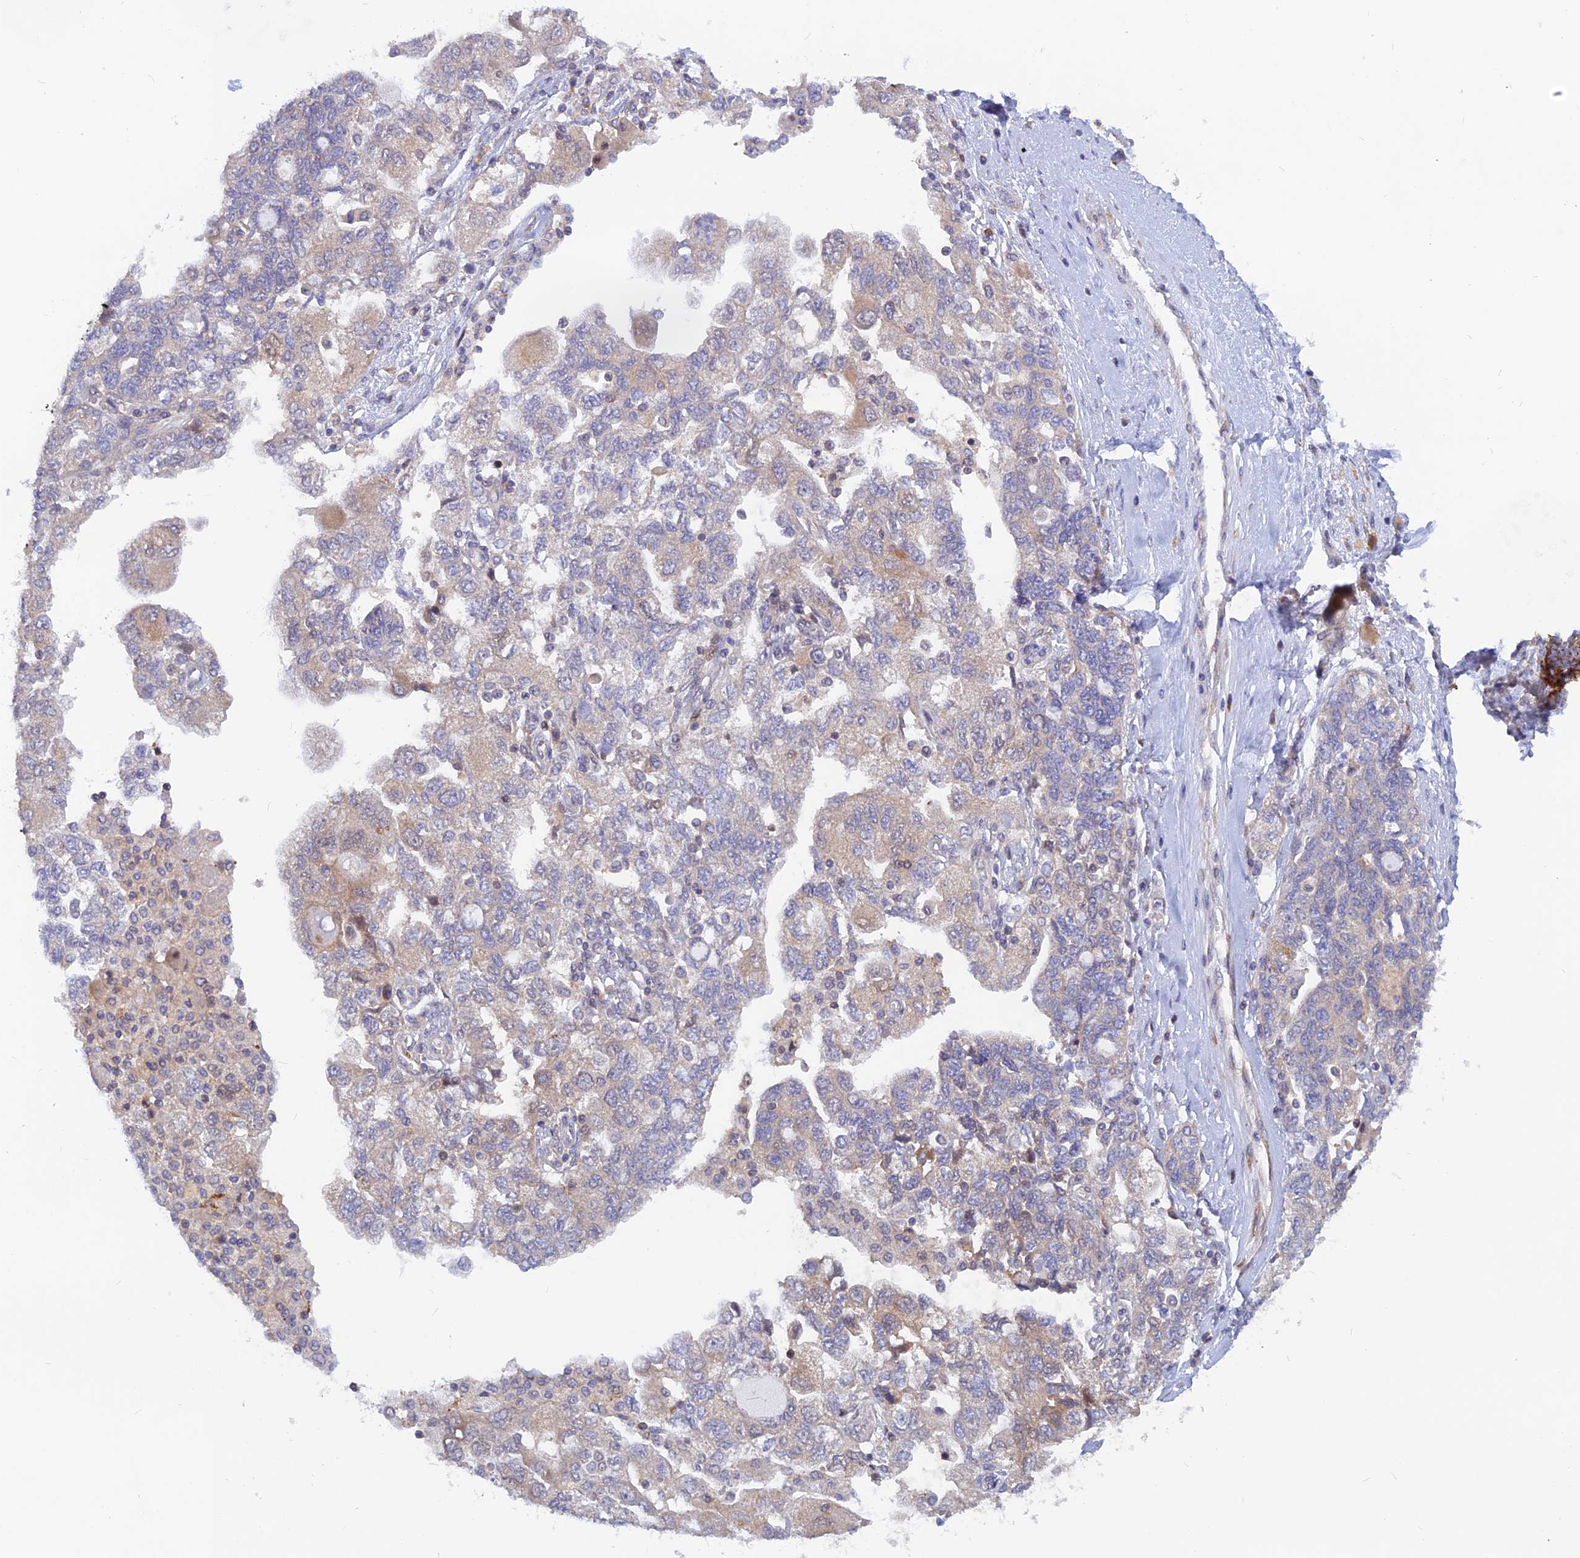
{"staining": {"intensity": "negative", "quantity": "none", "location": "none"}, "tissue": "ovarian cancer", "cell_type": "Tumor cells", "image_type": "cancer", "snomed": [{"axis": "morphology", "description": "Carcinoma, NOS"}, {"axis": "morphology", "description": "Cystadenocarcinoma, serous, NOS"}, {"axis": "topography", "description": "Ovary"}], "caption": "Human ovarian cancer (carcinoma) stained for a protein using immunohistochemistry reveals no staining in tumor cells.", "gene": "DNAJC16", "patient": {"sex": "female", "age": 69}}